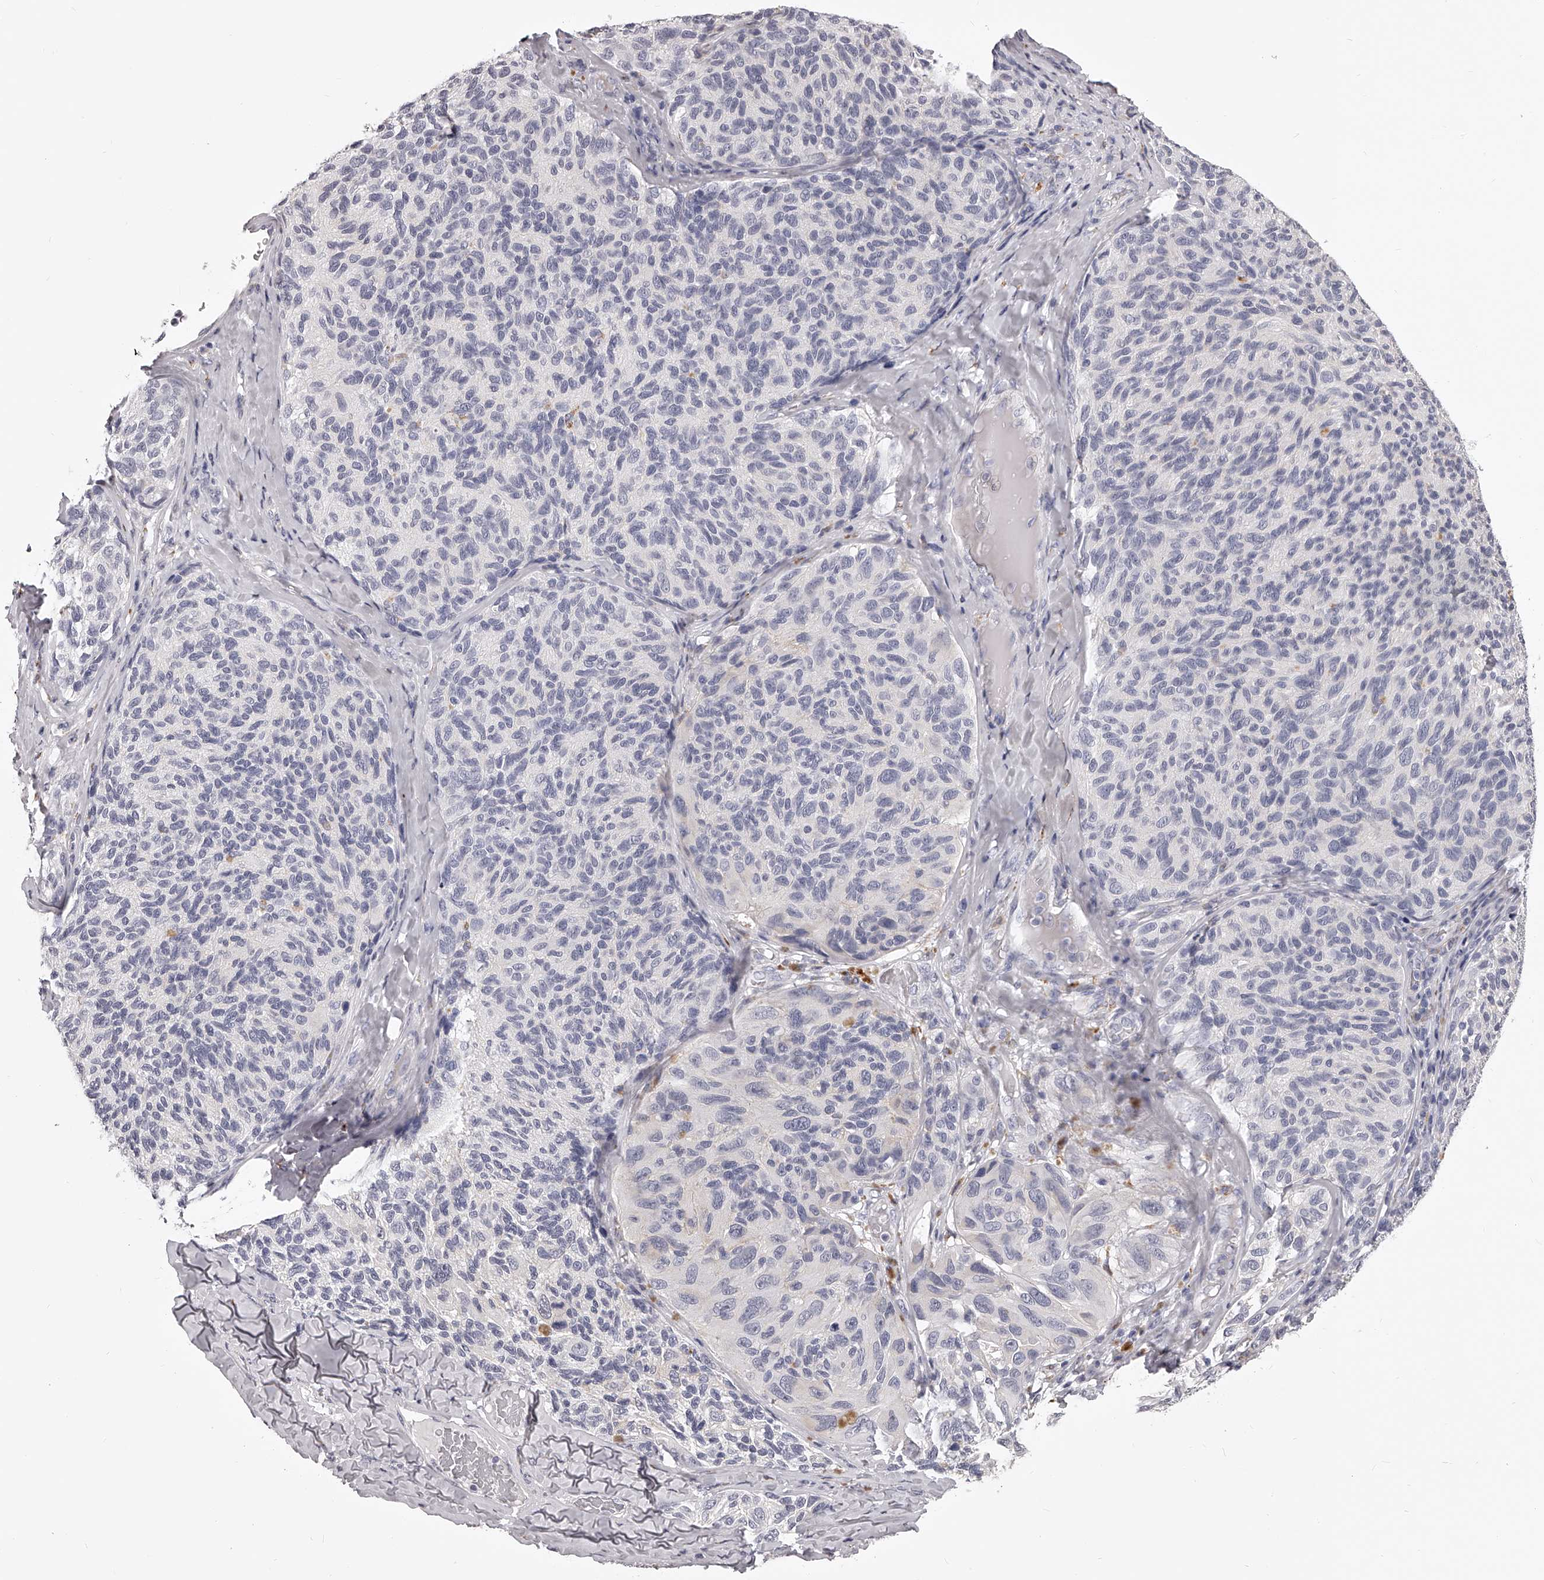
{"staining": {"intensity": "negative", "quantity": "none", "location": "none"}, "tissue": "melanoma", "cell_type": "Tumor cells", "image_type": "cancer", "snomed": [{"axis": "morphology", "description": "Malignant melanoma, NOS"}, {"axis": "topography", "description": "Skin"}], "caption": "Tumor cells show no significant protein positivity in melanoma.", "gene": "DMRT1", "patient": {"sex": "female", "age": 73}}